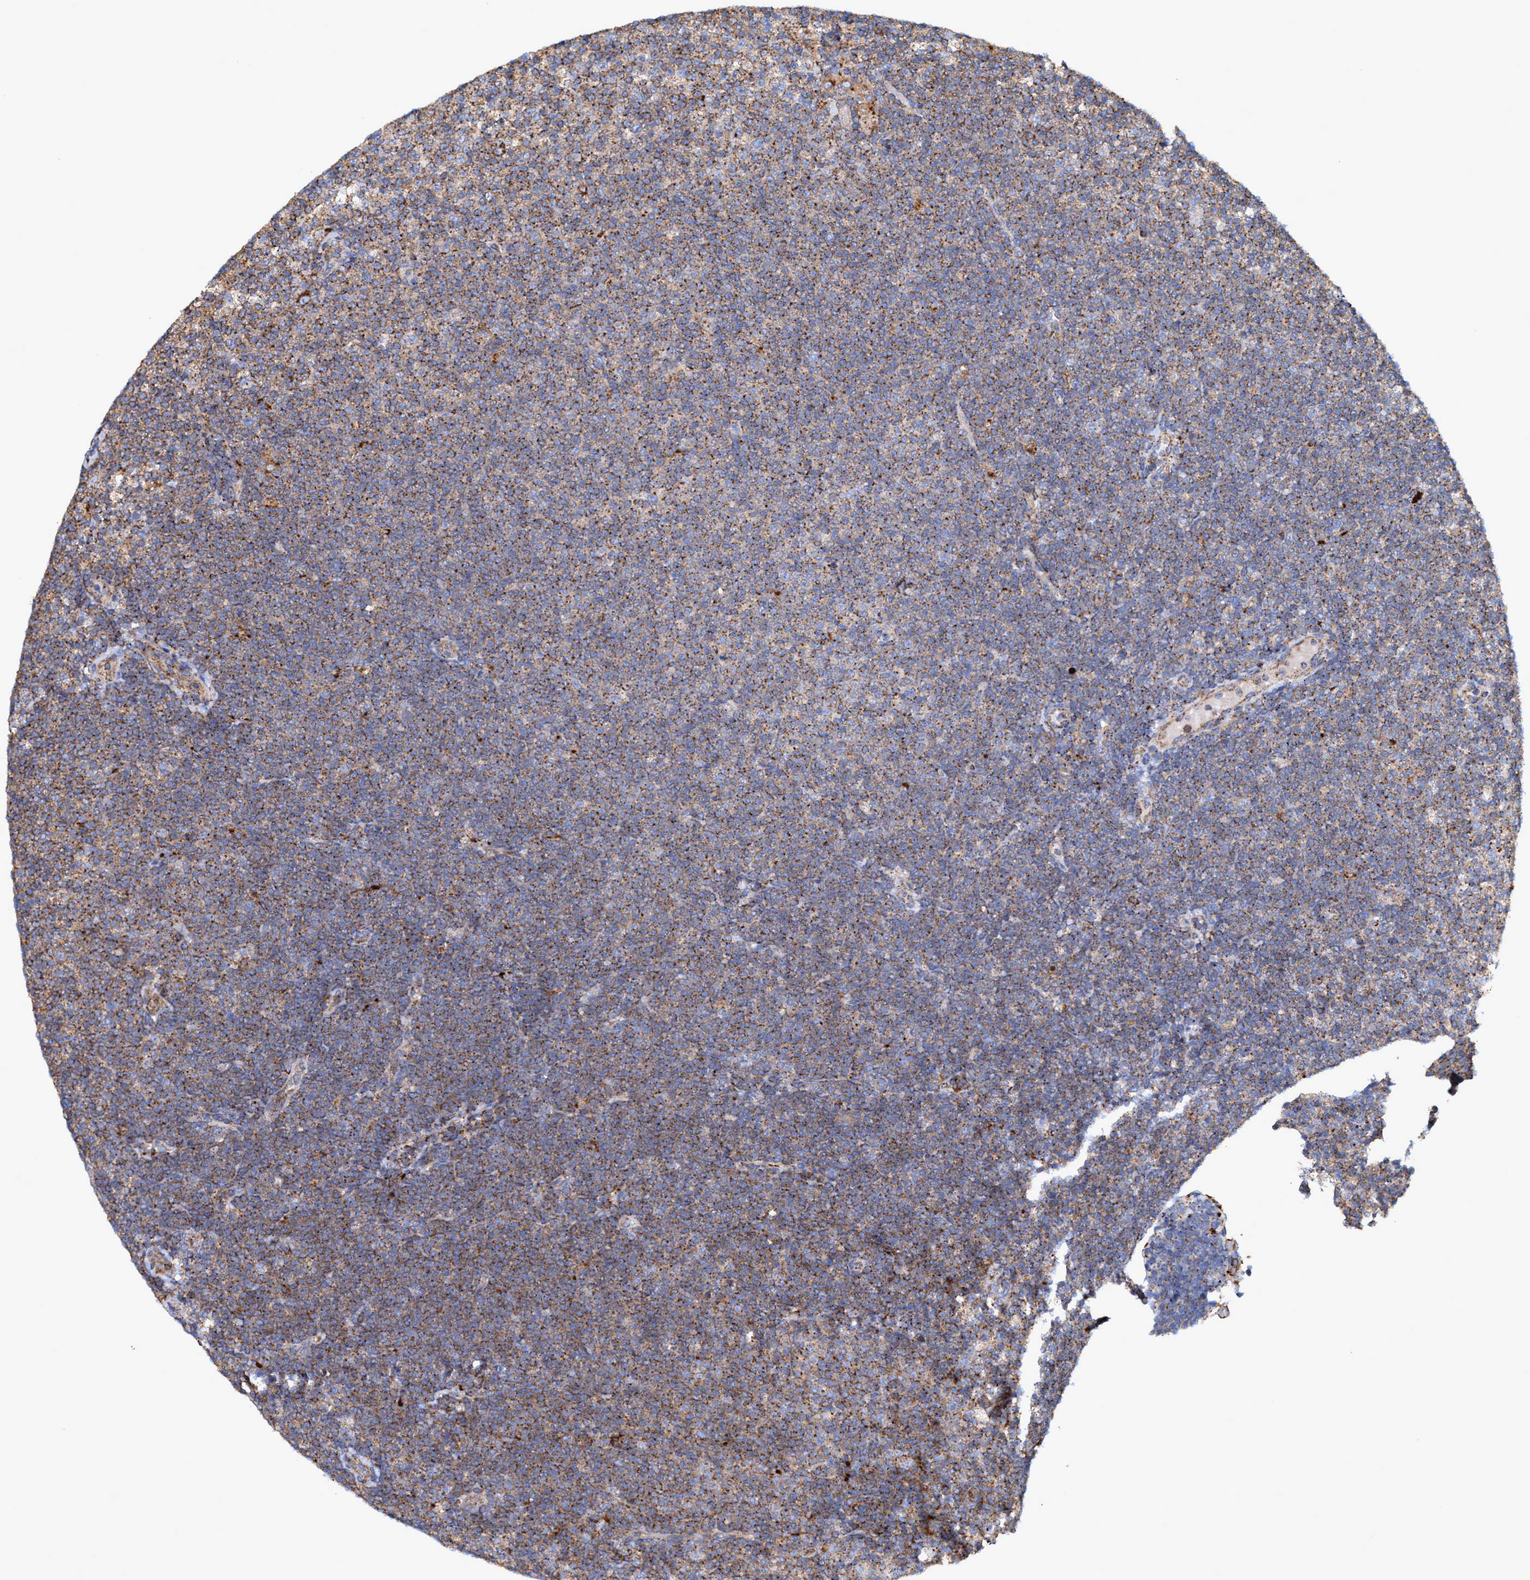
{"staining": {"intensity": "moderate", "quantity": "25%-75%", "location": "cytoplasmic/membranous"}, "tissue": "lymphoma", "cell_type": "Tumor cells", "image_type": "cancer", "snomed": [{"axis": "morphology", "description": "Malignant lymphoma, non-Hodgkin's type, Low grade"}, {"axis": "topography", "description": "Lymph node"}], "caption": "The photomicrograph shows a brown stain indicating the presence of a protein in the cytoplasmic/membranous of tumor cells in lymphoma. The protein is shown in brown color, while the nuclei are stained blue.", "gene": "TRIM65", "patient": {"sex": "female", "age": 53}}